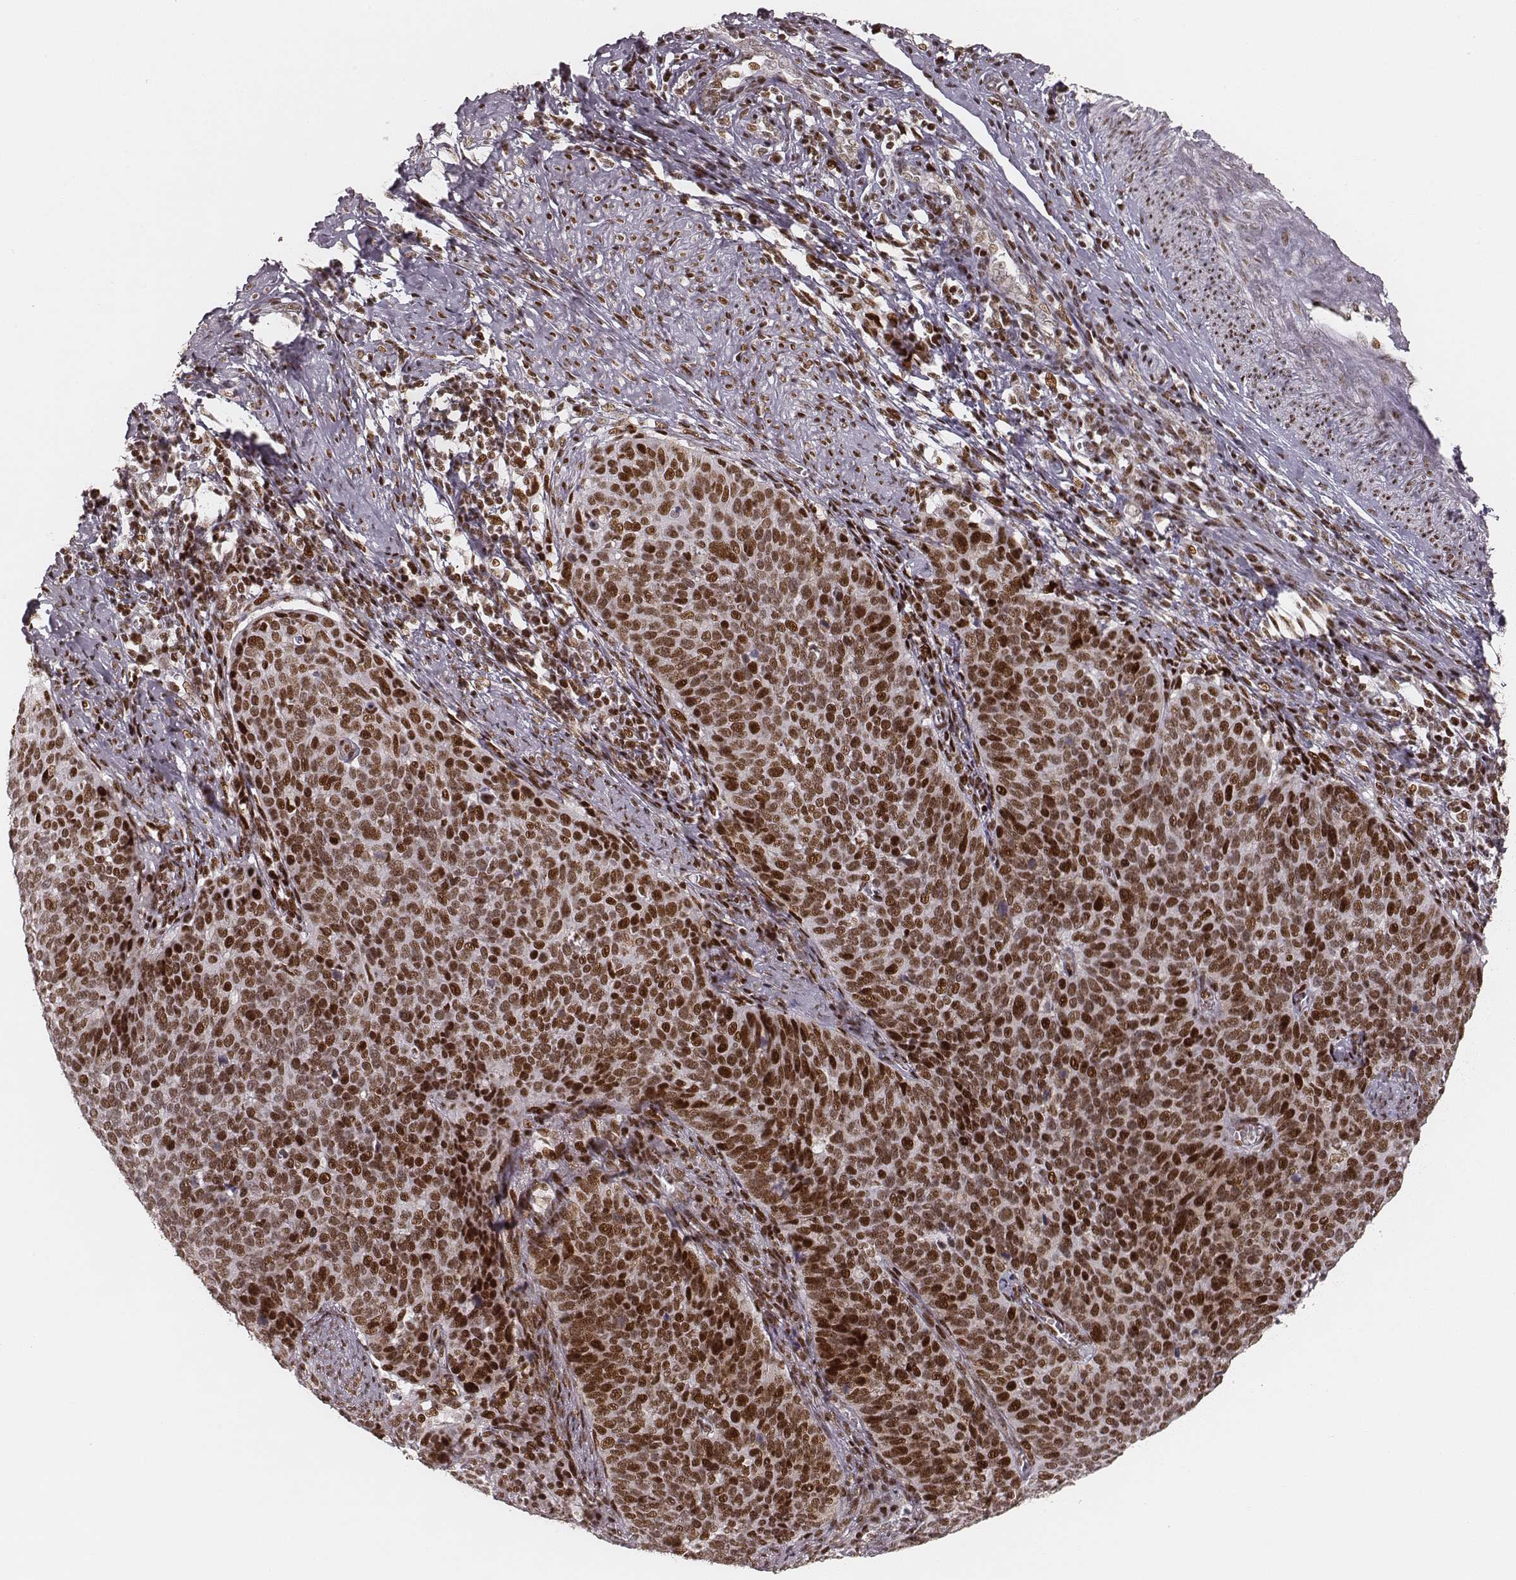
{"staining": {"intensity": "strong", "quantity": ">75%", "location": "nuclear"}, "tissue": "cervical cancer", "cell_type": "Tumor cells", "image_type": "cancer", "snomed": [{"axis": "morphology", "description": "Normal tissue, NOS"}, {"axis": "morphology", "description": "Squamous cell carcinoma, NOS"}, {"axis": "topography", "description": "Cervix"}], "caption": "Protein staining shows strong nuclear positivity in approximately >75% of tumor cells in cervical cancer. (DAB (3,3'-diaminobenzidine) = brown stain, brightfield microscopy at high magnification).", "gene": "HNRNPC", "patient": {"sex": "female", "age": 39}}